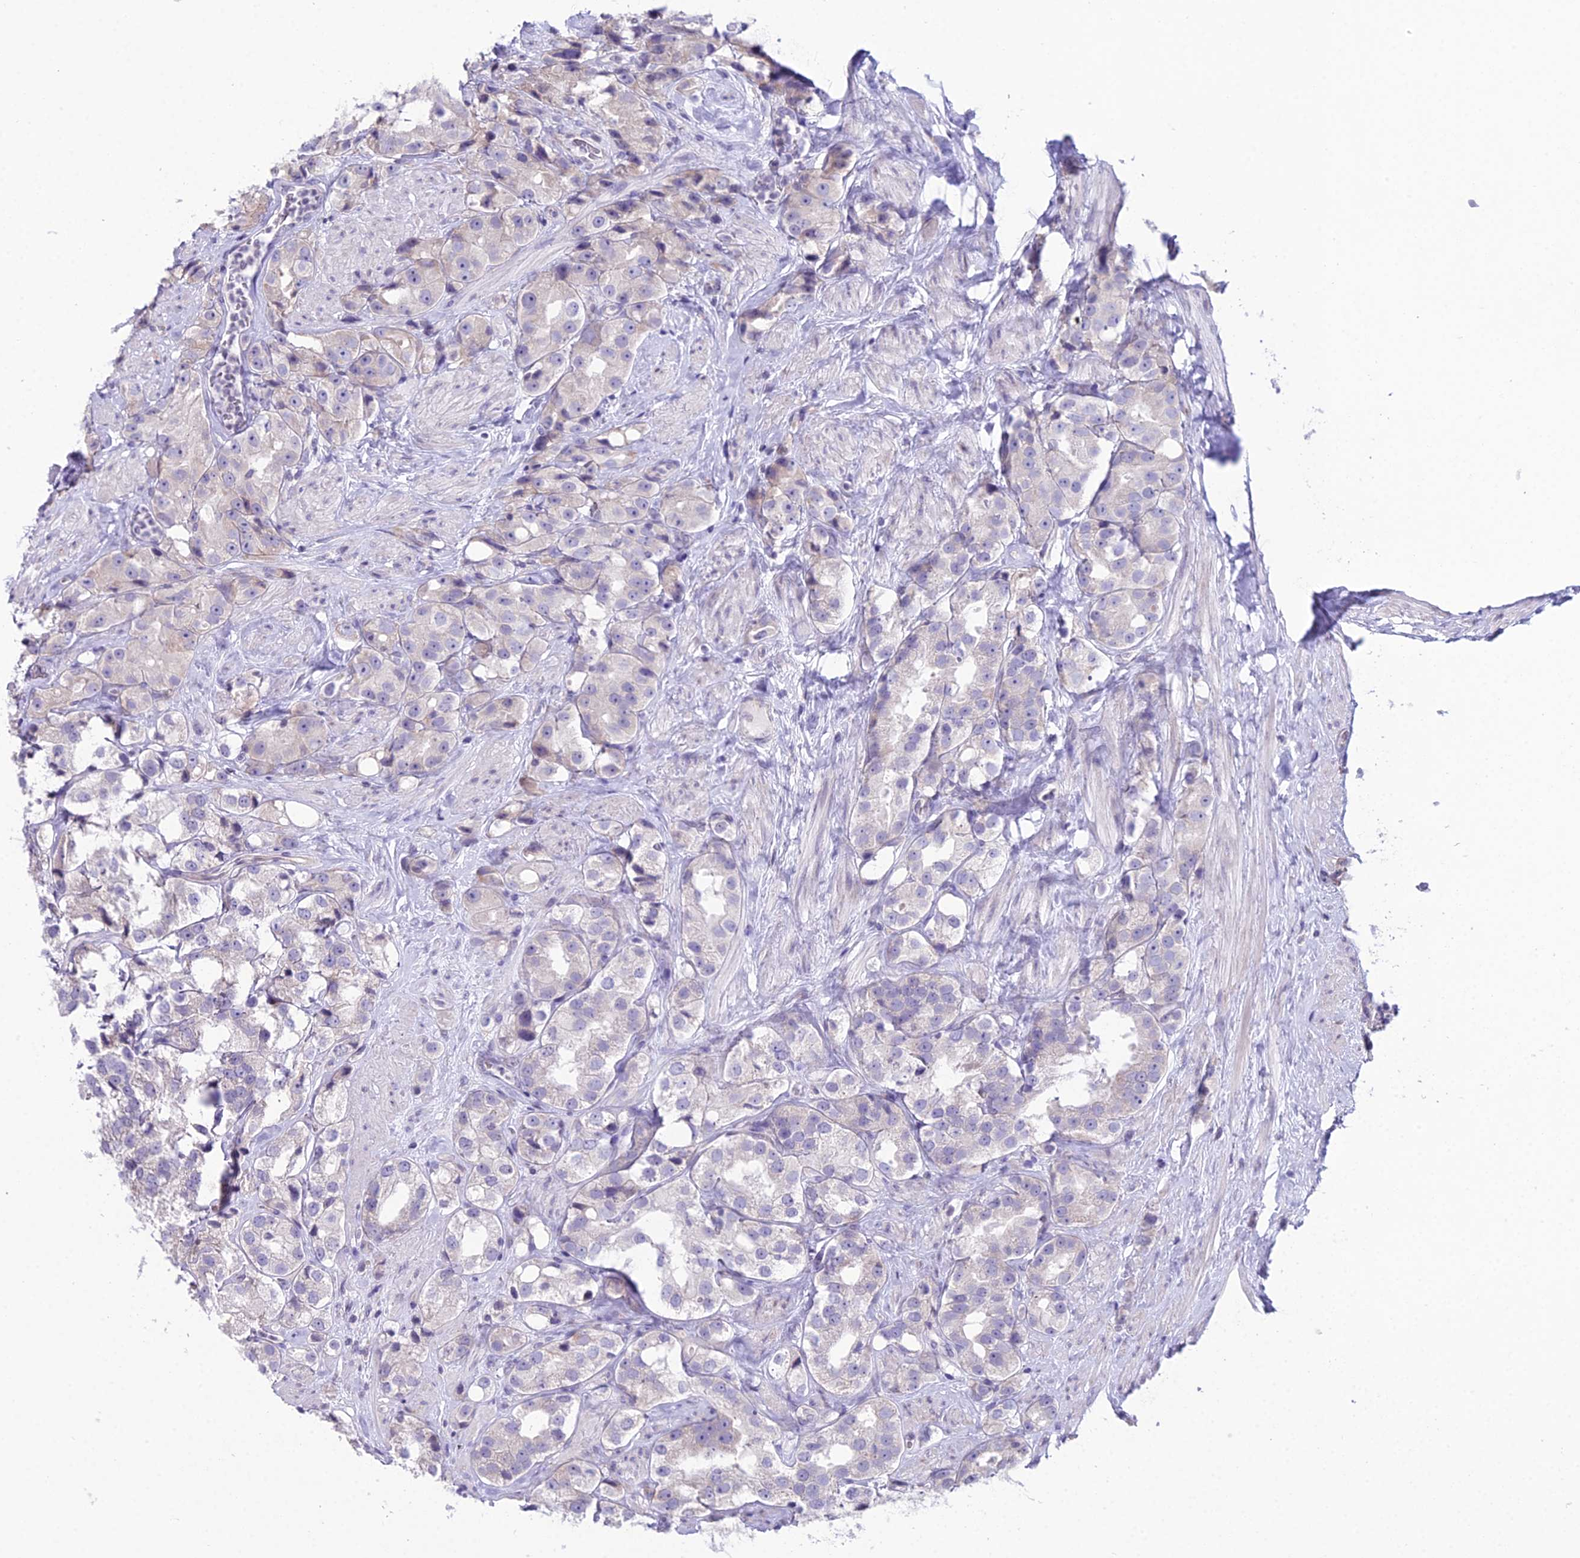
{"staining": {"intensity": "negative", "quantity": "none", "location": "none"}, "tissue": "prostate cancer", "cell_type": "Tumor cells", "image_type": "cancer", "snomed": [{"axis": "morphology", "description": "Adenocarcinoma, NOS"}, {"axis": "topography", "description": "Prostate"}], "caption": "This histopathology image is of prostate adenocarcinoma stained with immunohistochemistry (IHC) to label a protein in brown with the nuclei are counter-stained blue. There is no expression in tumor cells. (DAB (3,3'-diaminobenzidine) immunohistochemistry (IHC) visualized using brightfield microscopy, high magnification).", "gene": "RPS26", "patient": {"sex": "male", "age": 79}}